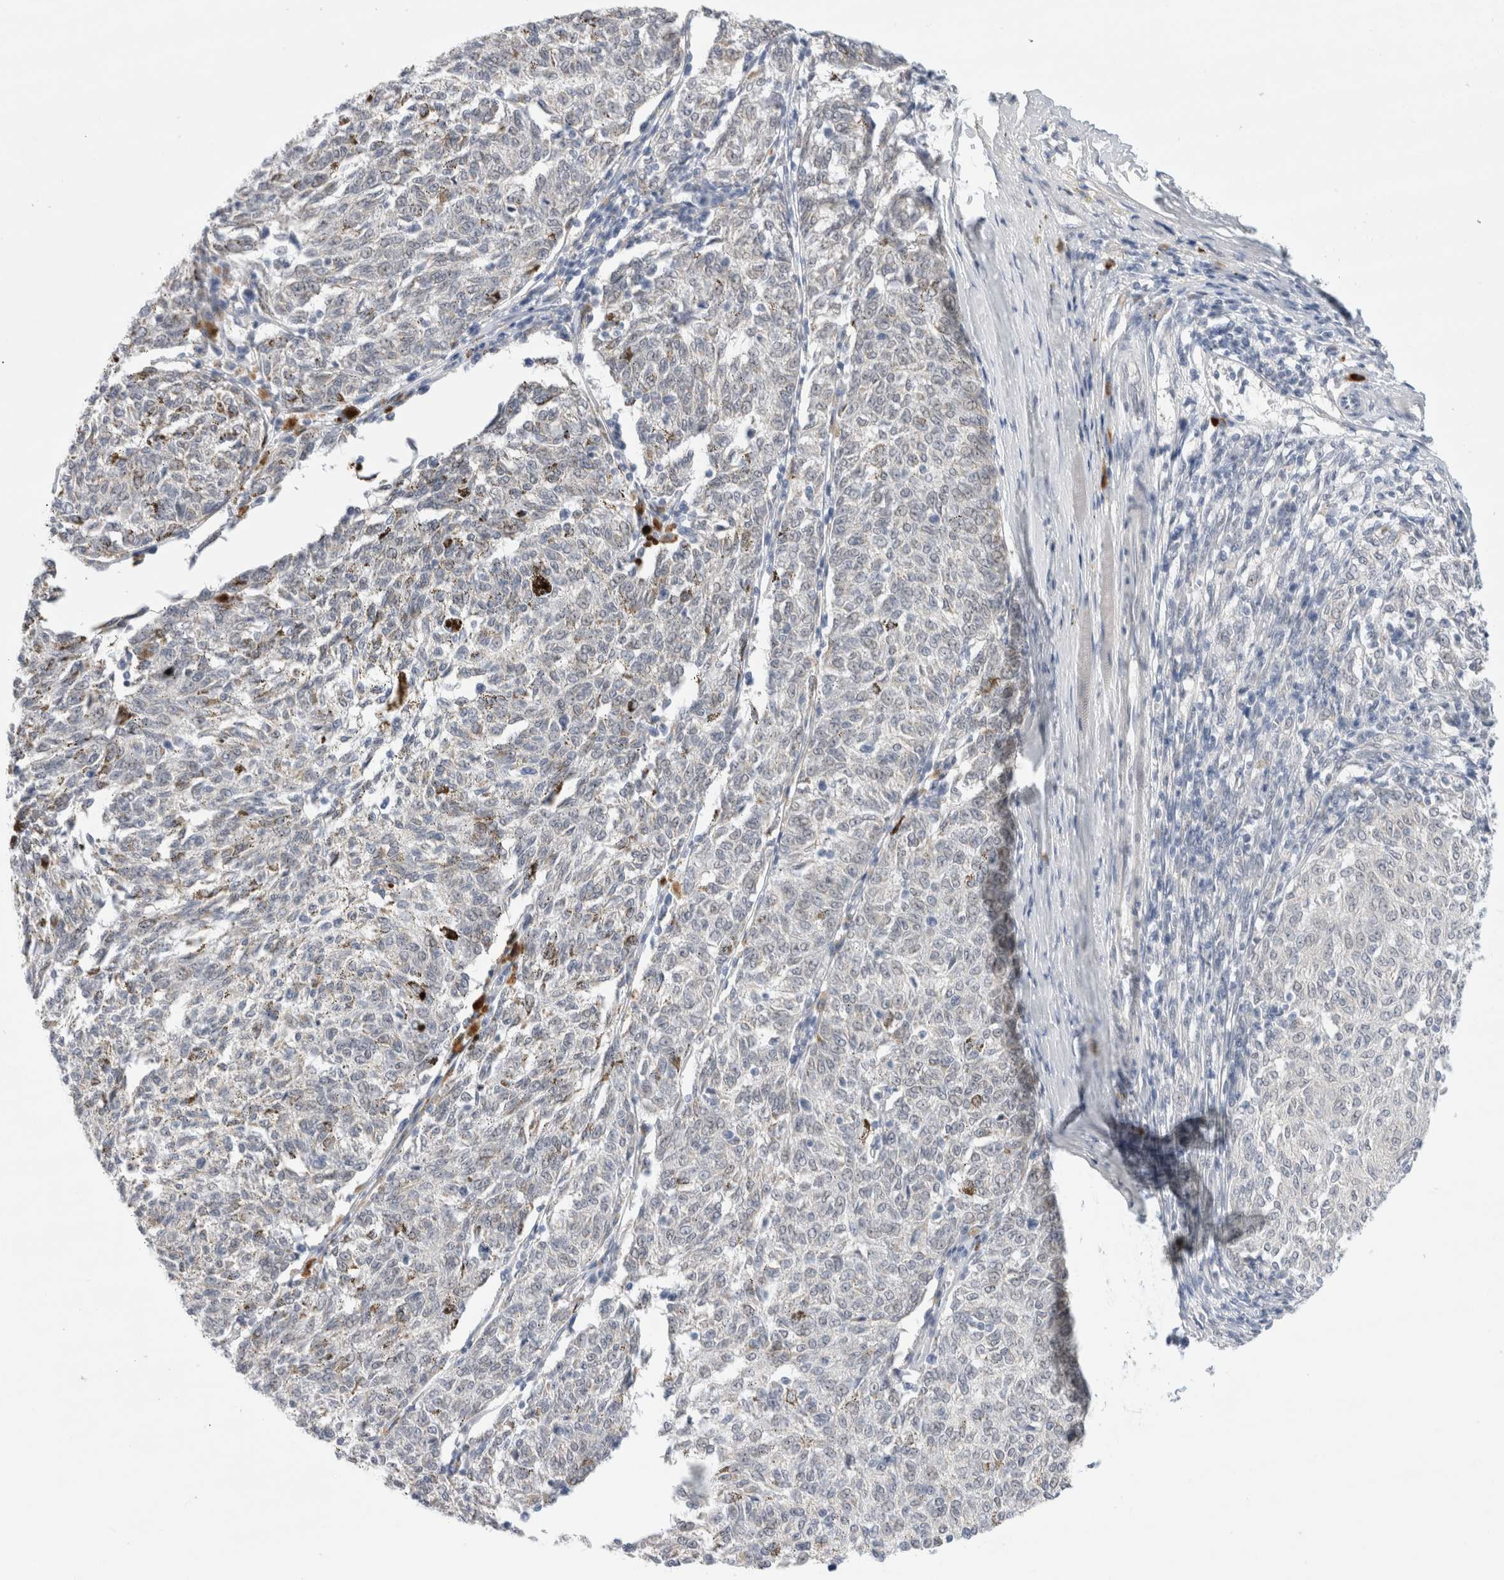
{"staining": {"intensity": "weak", "quantity": "<25%", "location": "cytoplasmic/membranous"}, "tissue": "melanoma", "cell_type": "Tumor cells", "image_type": "cancer", "snomed": [{"axis": "morphology", "description": "Malignant melanoma, NOS"}, {"axis": "topography", "description": "Skin"}], "caption": "The micrograph reveals no significant positivity in tumor cells of malignant melanoma. (DAB (3,3'-diaminobenzidine) immunohistochemistry visualized using brightfield microscopy, high magnification).", "gene": "SLC22A12", "patient": {"sex": "female", "age": 72}}